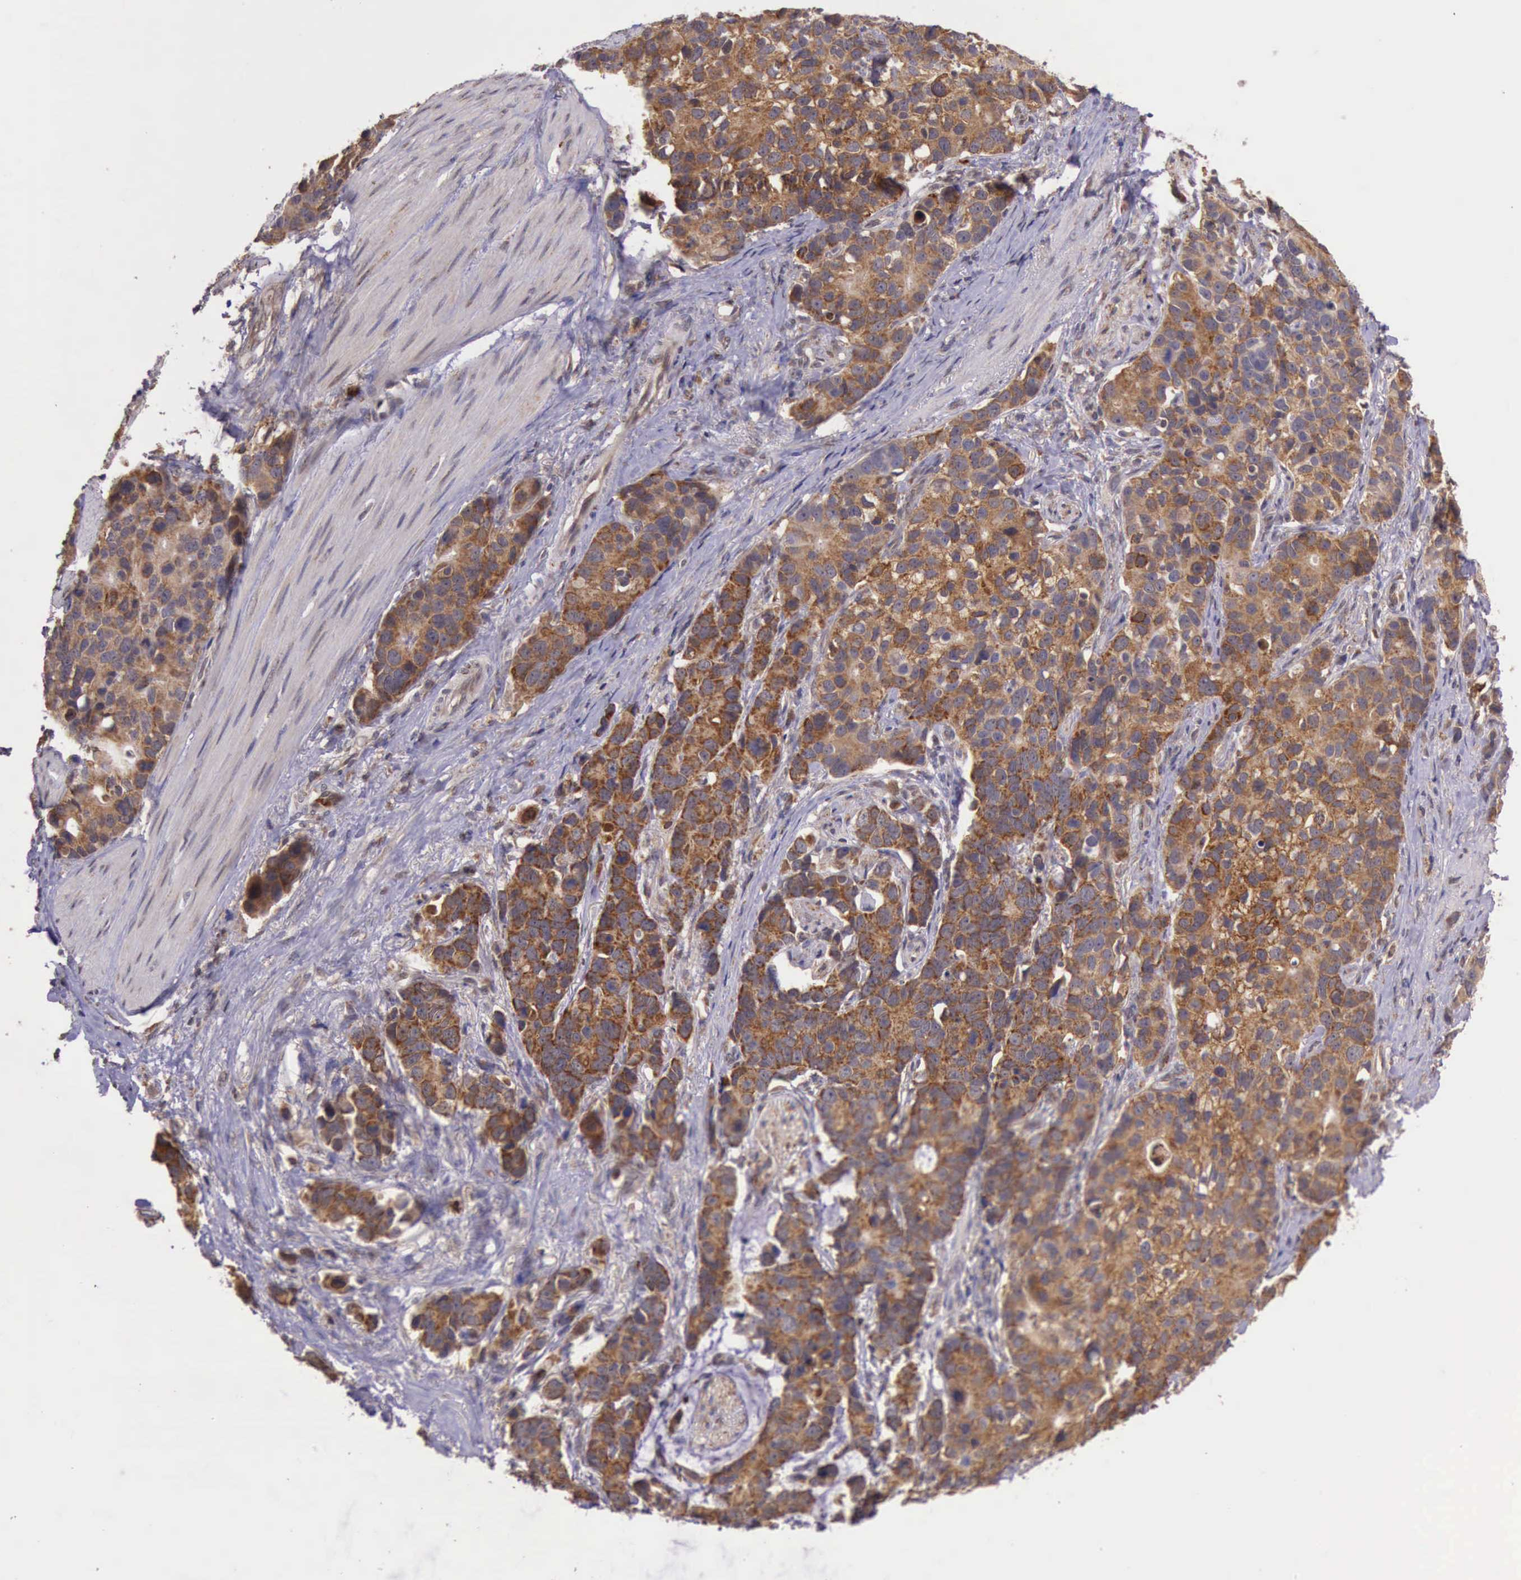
{"staining": {"intensity": "strong", "quantity": ">75%", "location": "cytoplasmic/membranous"}, "tissue": "stomach cancer", "cell_type": "Tumor cells", "image_type": "cancer", "snomed": [{"axis": "morphology", "description": "Adenocarcinoma, NOS"}, {"axis": "topography", "description": "Stomach, upper"}], "caption": "Immunohistochemistry (DAB) staining of stomach cancer reveals strong cytoplasmic/membranous protein positivity in approximately >75% of tumor cells. (brown staining indicates protein expression, while blue staining denotes nuclei).", "gene": "ARMCX3", "patient": {"sex": "male", "age": 71}}